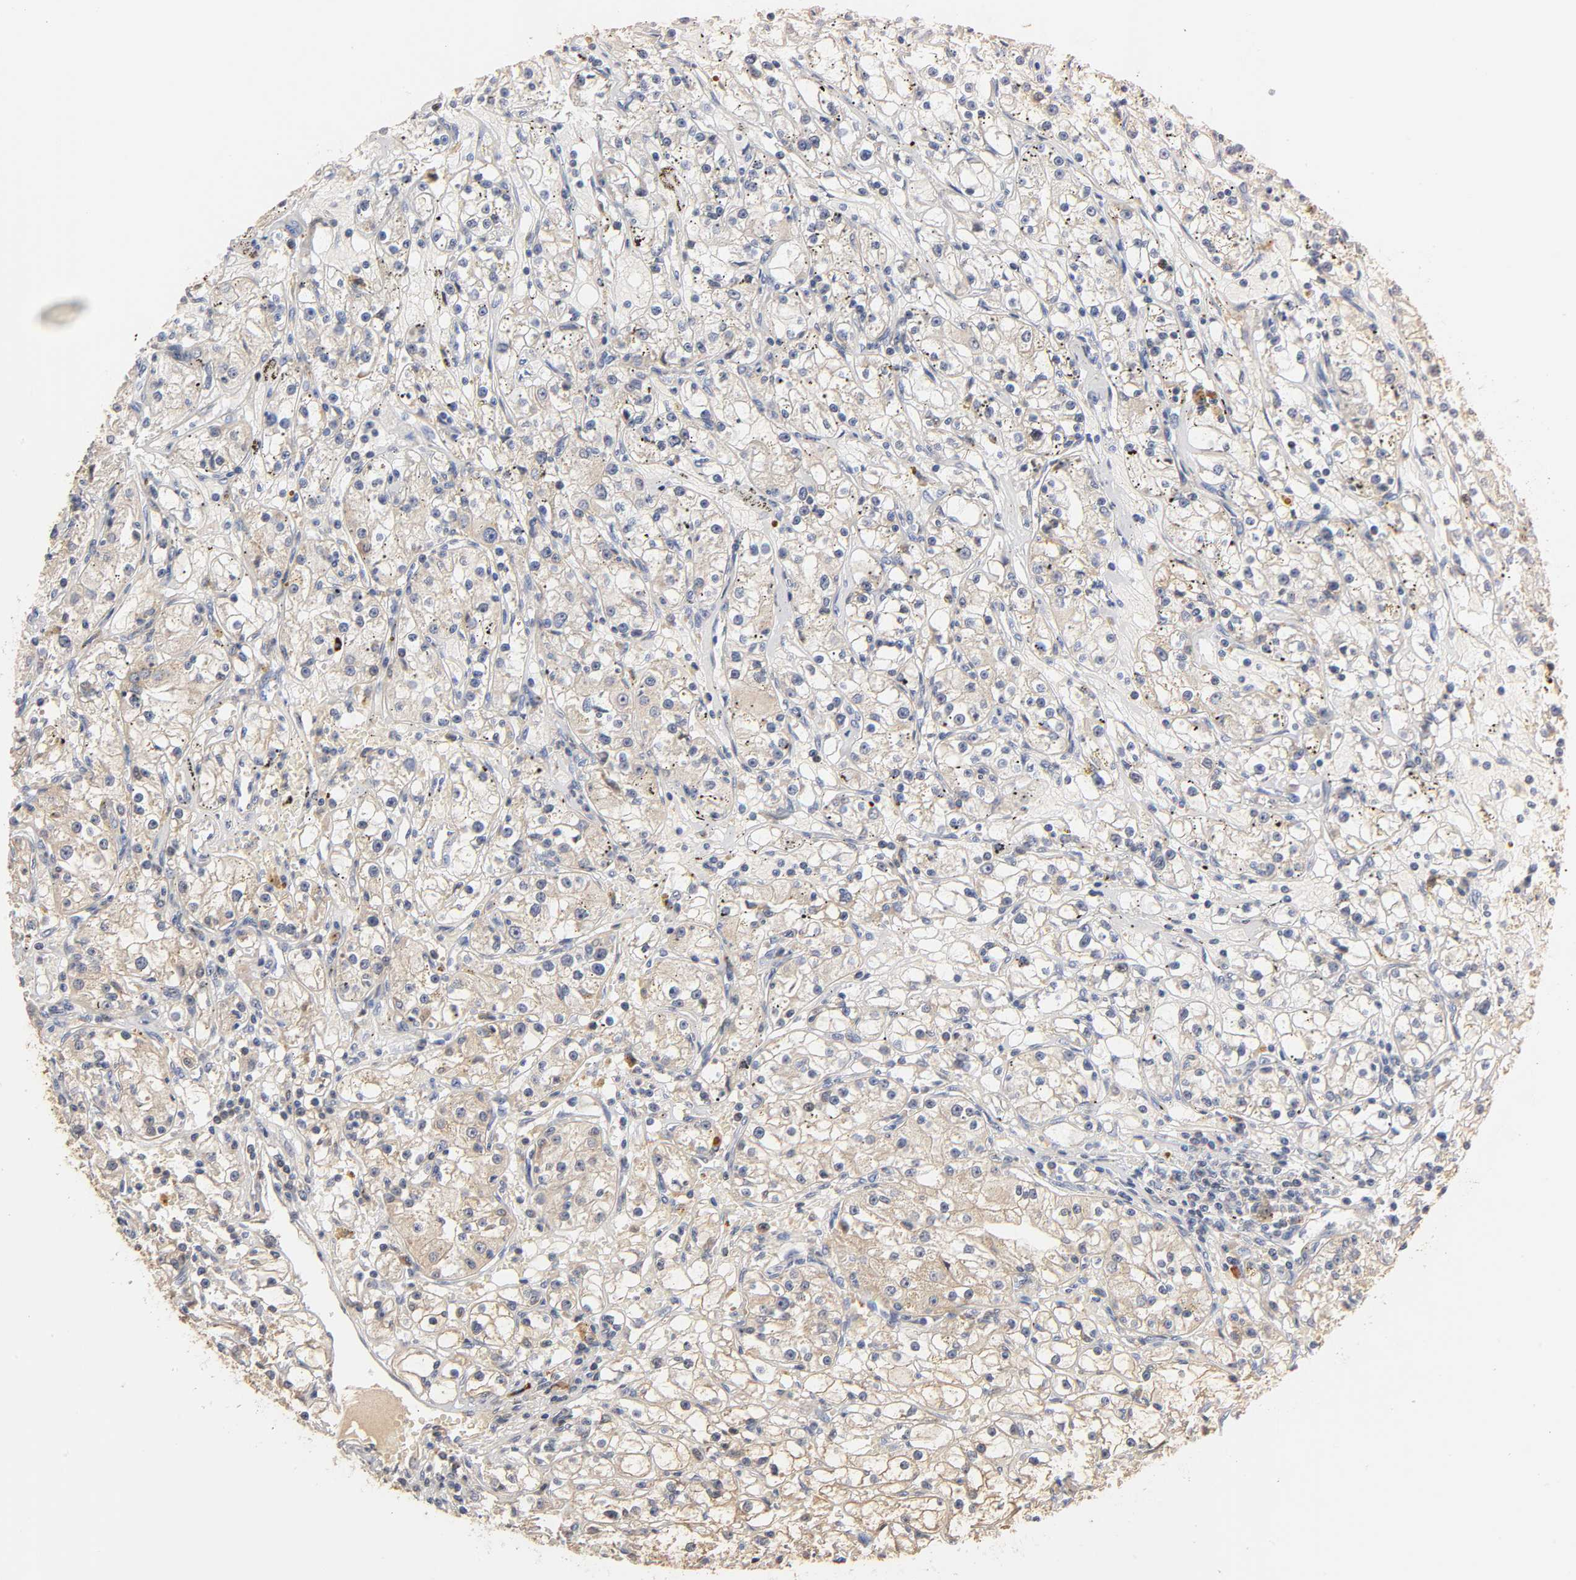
{"staining": {"intensity": "weak", "quantity": "25%-75%", "location": "cytoplasmic/membranous"}, "tissue": "renal cancer", "cell_type": "Tumor cells", "image_type": "cancer", "snomed": [{"axis": "morphology", "description": "Adenocarcinoma, NOS"}, {"axis": "topography", "description": "Kidney"}], "caption": "The image demonstrates immunohistochemical staining of renal adenocarcinoma. There is weak cytoplasmic/membranous expression is seen in approximately 25%-75% of tumor cells.", "gene": "GSTZ1", "patient": {"sex": "male", "age": 56}}